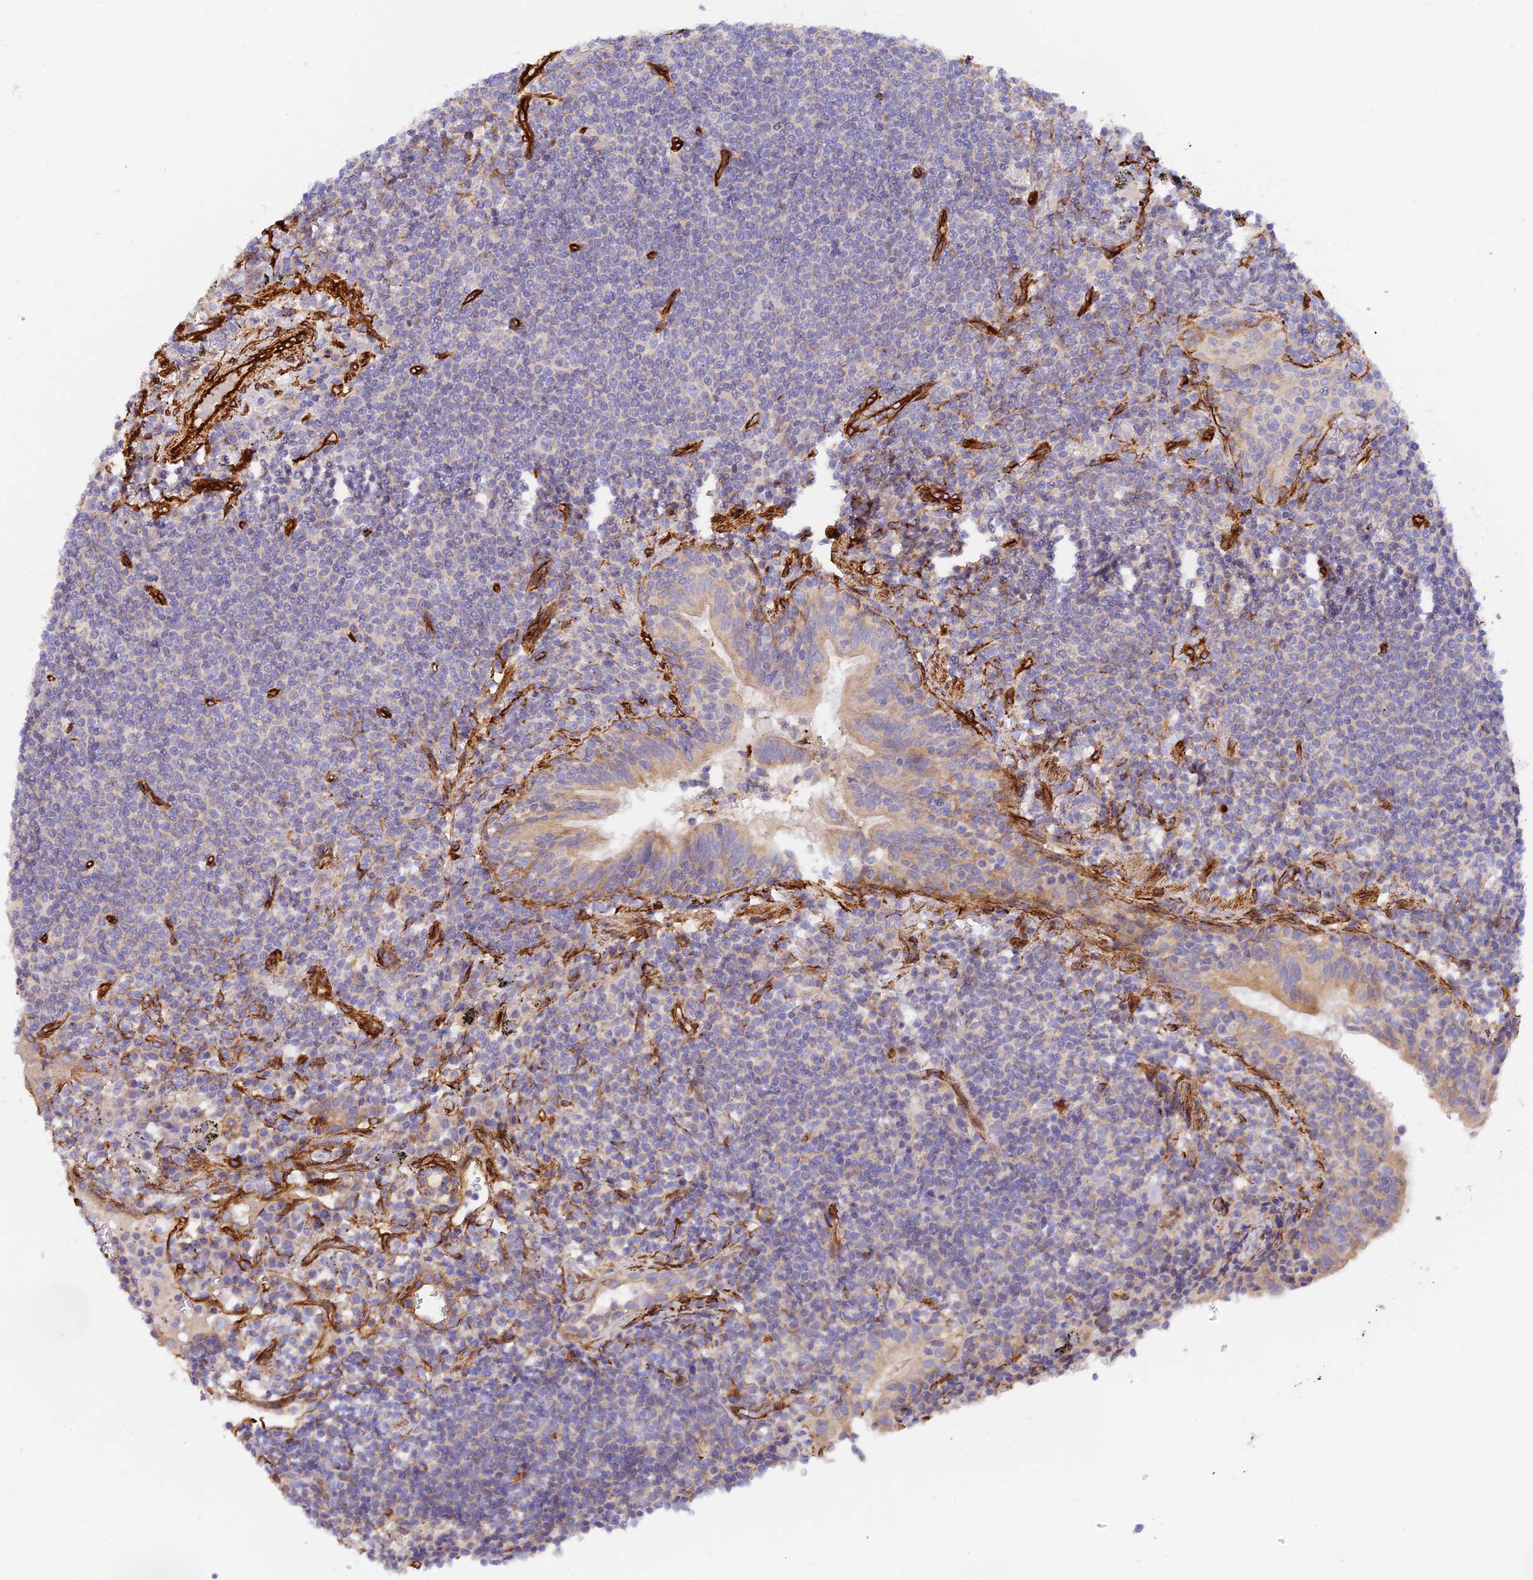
{"staining": {"intensity": "negative", "quantity": "none", "location": "none"}, "tissue": "lymphoma", "cell_type": "Tumor cells", "image_type": "cancer", "snomed": [{"axis": "morphology", "description": "Malignant lymphoma, non-Hodgkin's type, Low grade"}, {"axis": "topography", "description": "Lung"}], "caption": "This is a image of immunohistochemistry staining of malignant lymphoma, non-Hodgkin's type (low-grade), which shows no expression in tumor cells.", "gene": "MYO9A", "patient": {"sex": "female", "age": 71}}